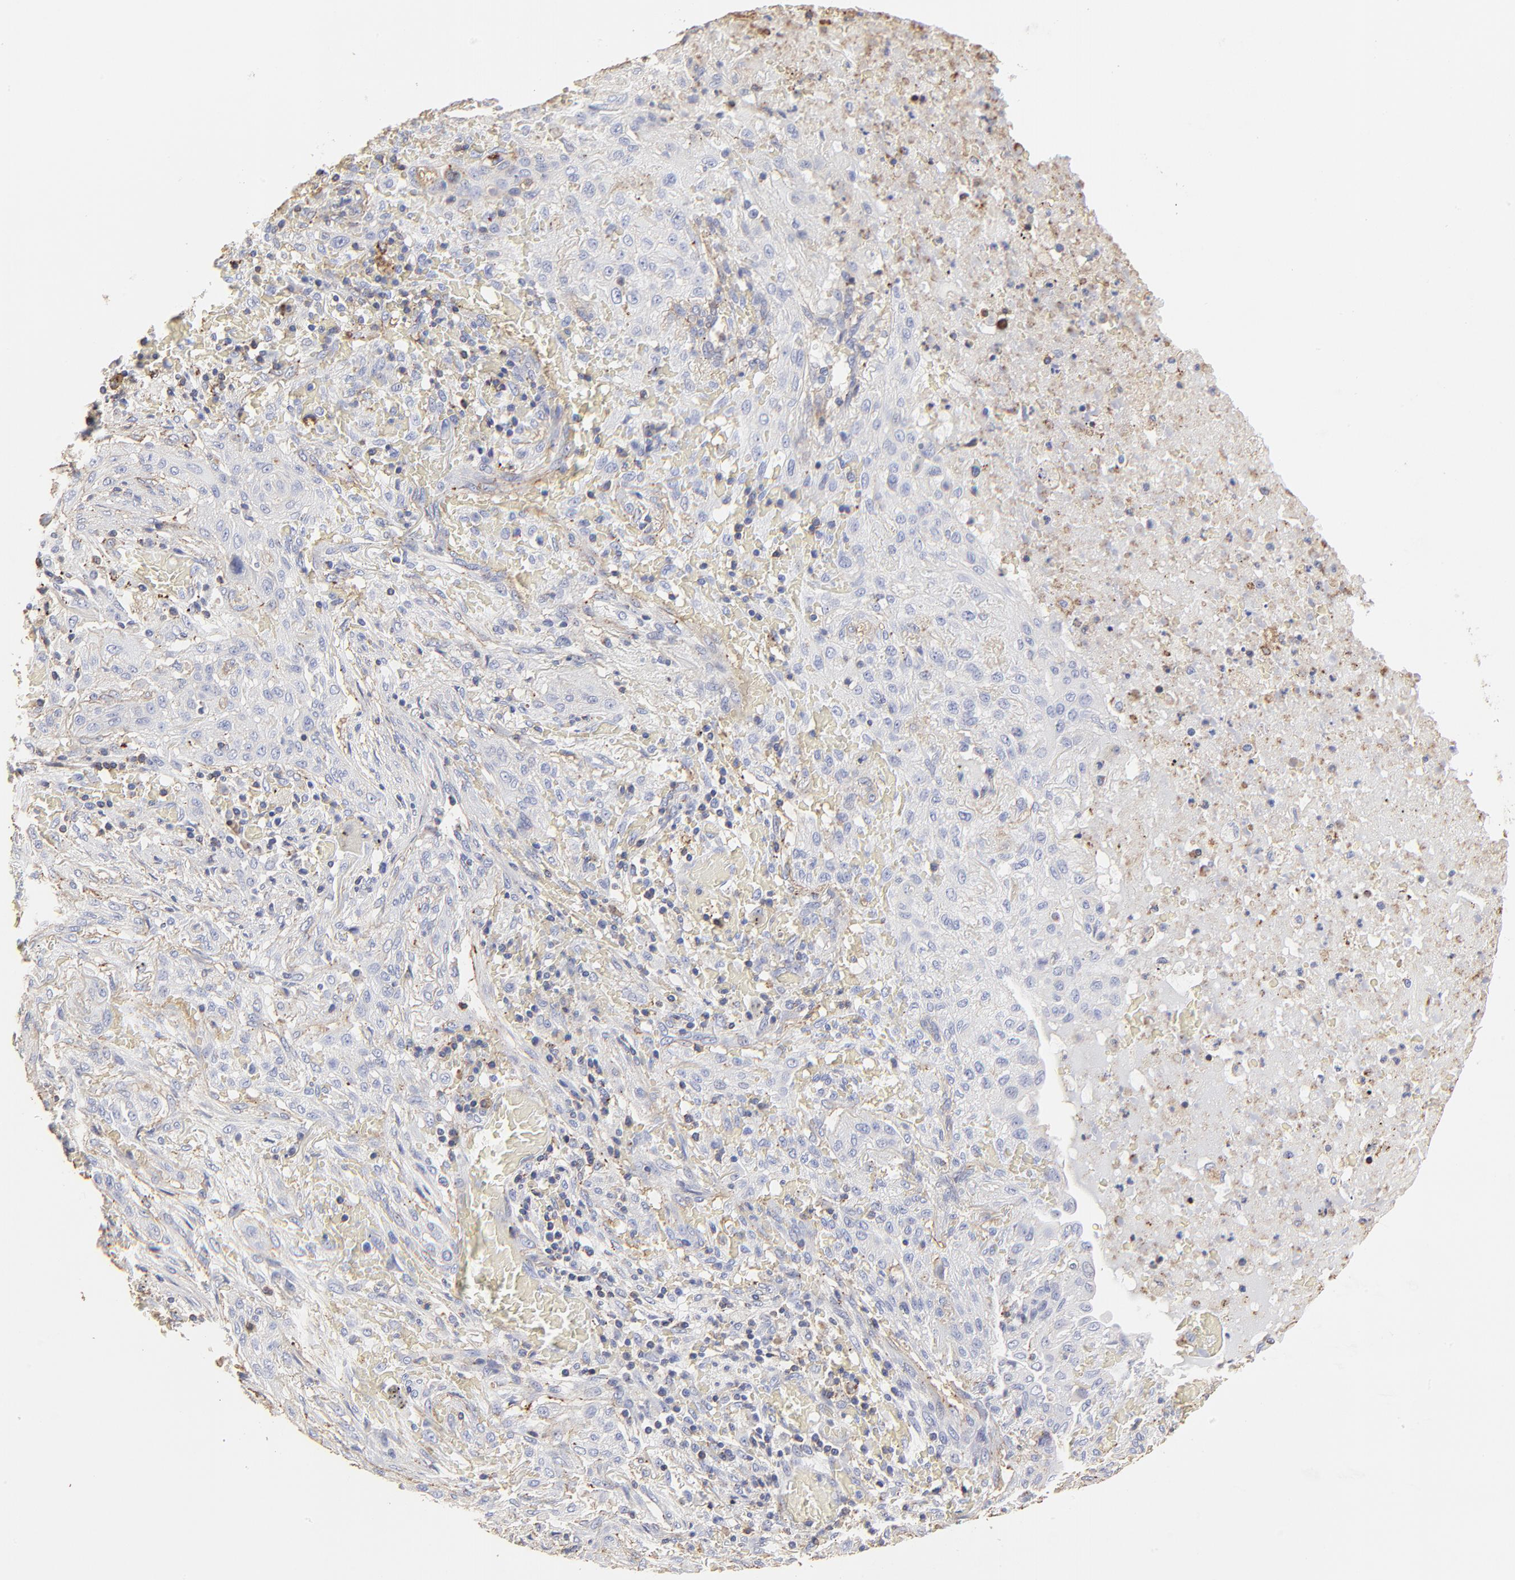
{"staining": {"intensity": "negative", "quantity": "none", "location": "none"}, "tissue": "lung cancer", "cell_type": "Tumor cells", "image_type": "cancer", "snomed": [{"axis": "morphology", "description": "Squamous cell carcinoma, NOS"}, {"axis": "topography", "description": "Lung"}], "caption": "The image displays no significant staining in tumor cells of lung squamous cell carcinoma.", "gene": "ANXA6", "patient": {"sex": "female", "age": 47}}